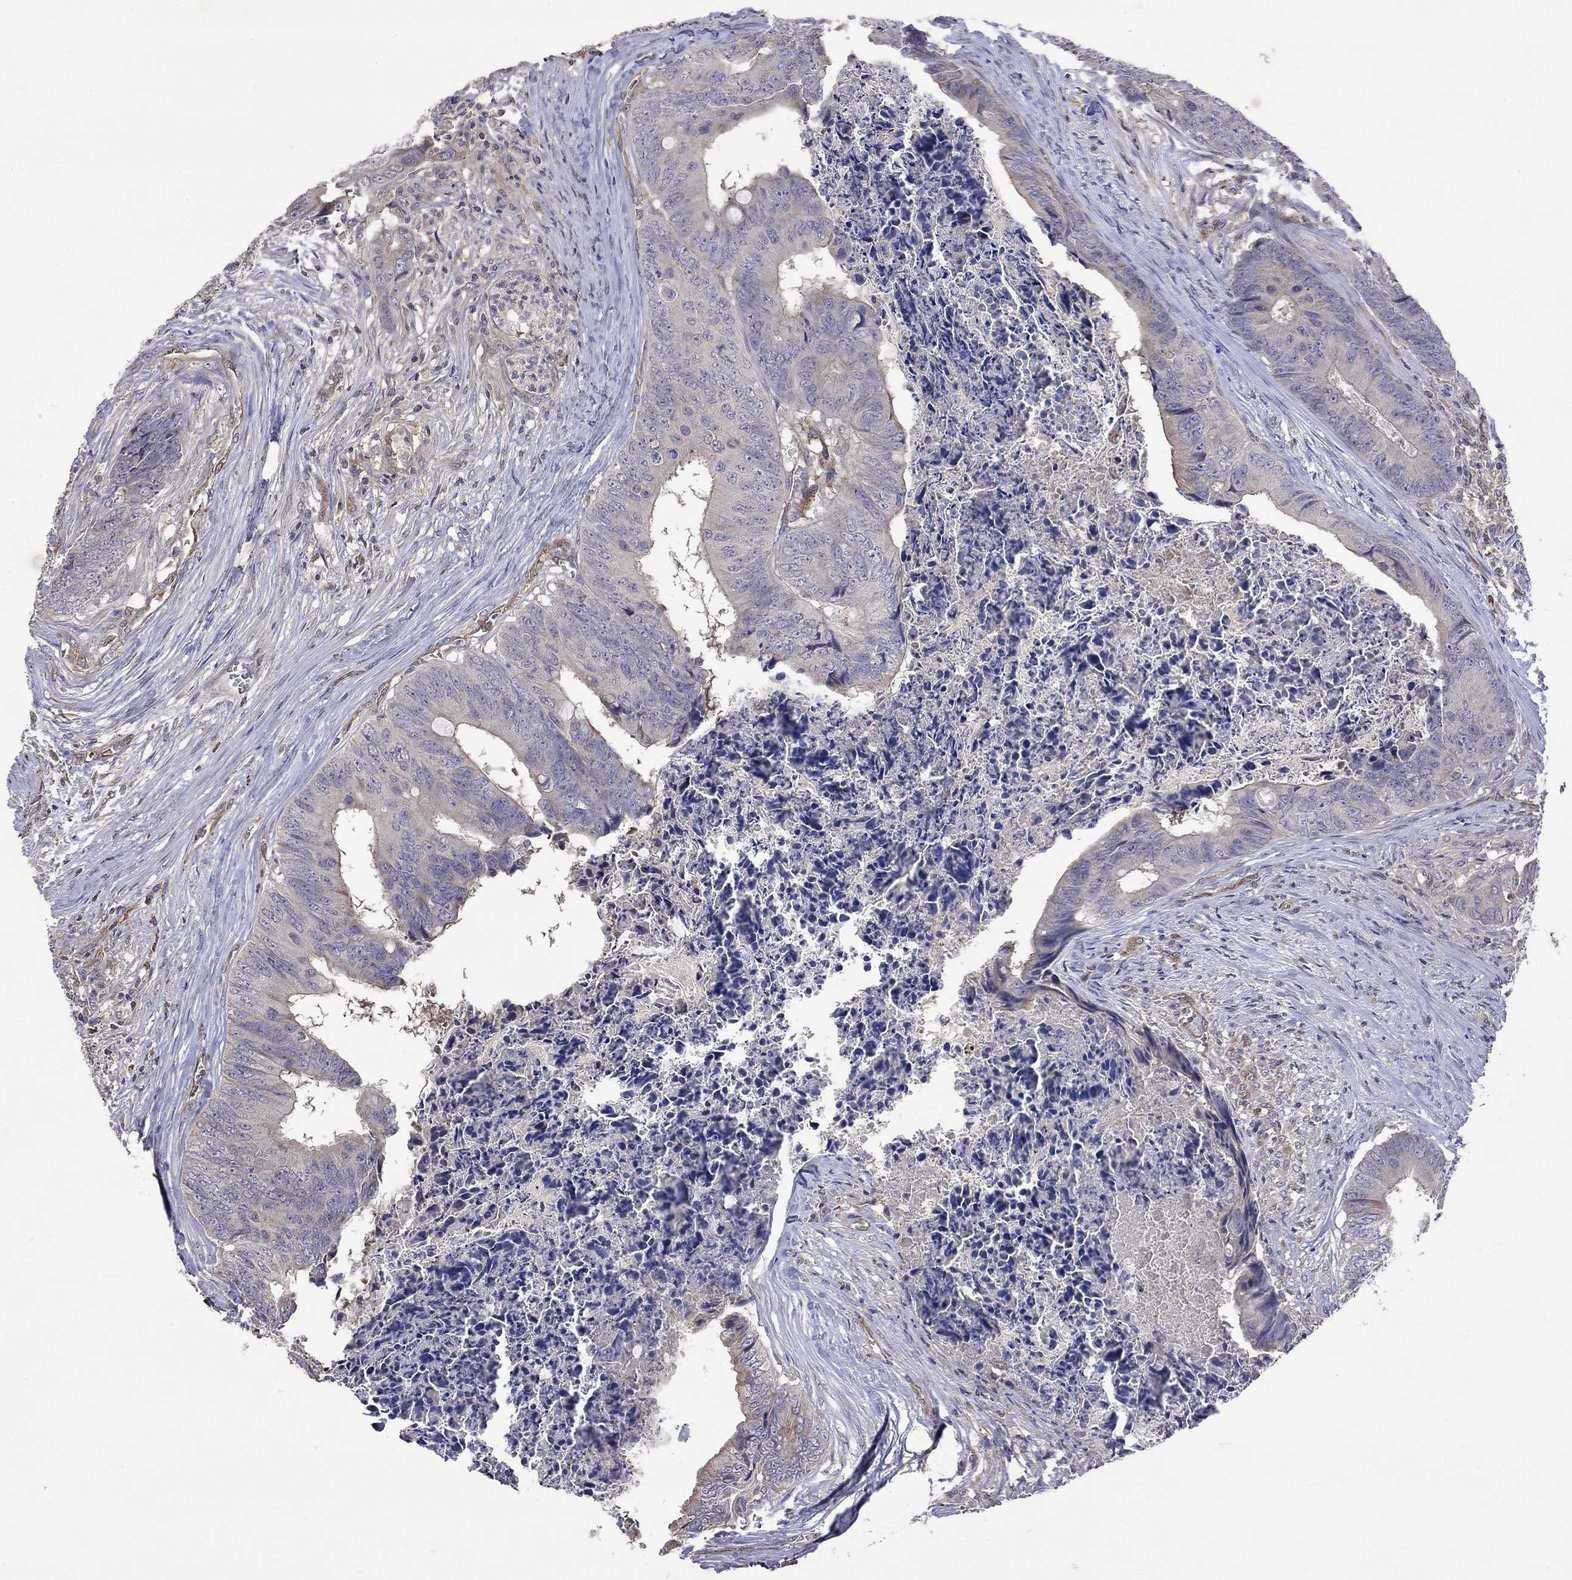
{"staining": {"intensity": "negative", "quantity": "none", "location": "none"}, "tissue": "colorectal cancer", "cell_type": "Tumor cells", "image_type": "cancer", "snomed": [{"axis": "morphology", "description": "Adenocarcinoma, NOS"}, {"axis": "topography", "description": "Colon"}], "caption": "A high-resolution image shows immunohistochemistry staining of colorectal adenocarcinoma, which shows no significant staining in tumor cells. Nuclei are stained in blue.", "gene": "ABI3", "patient": {"sex": "male", "age": 84}}